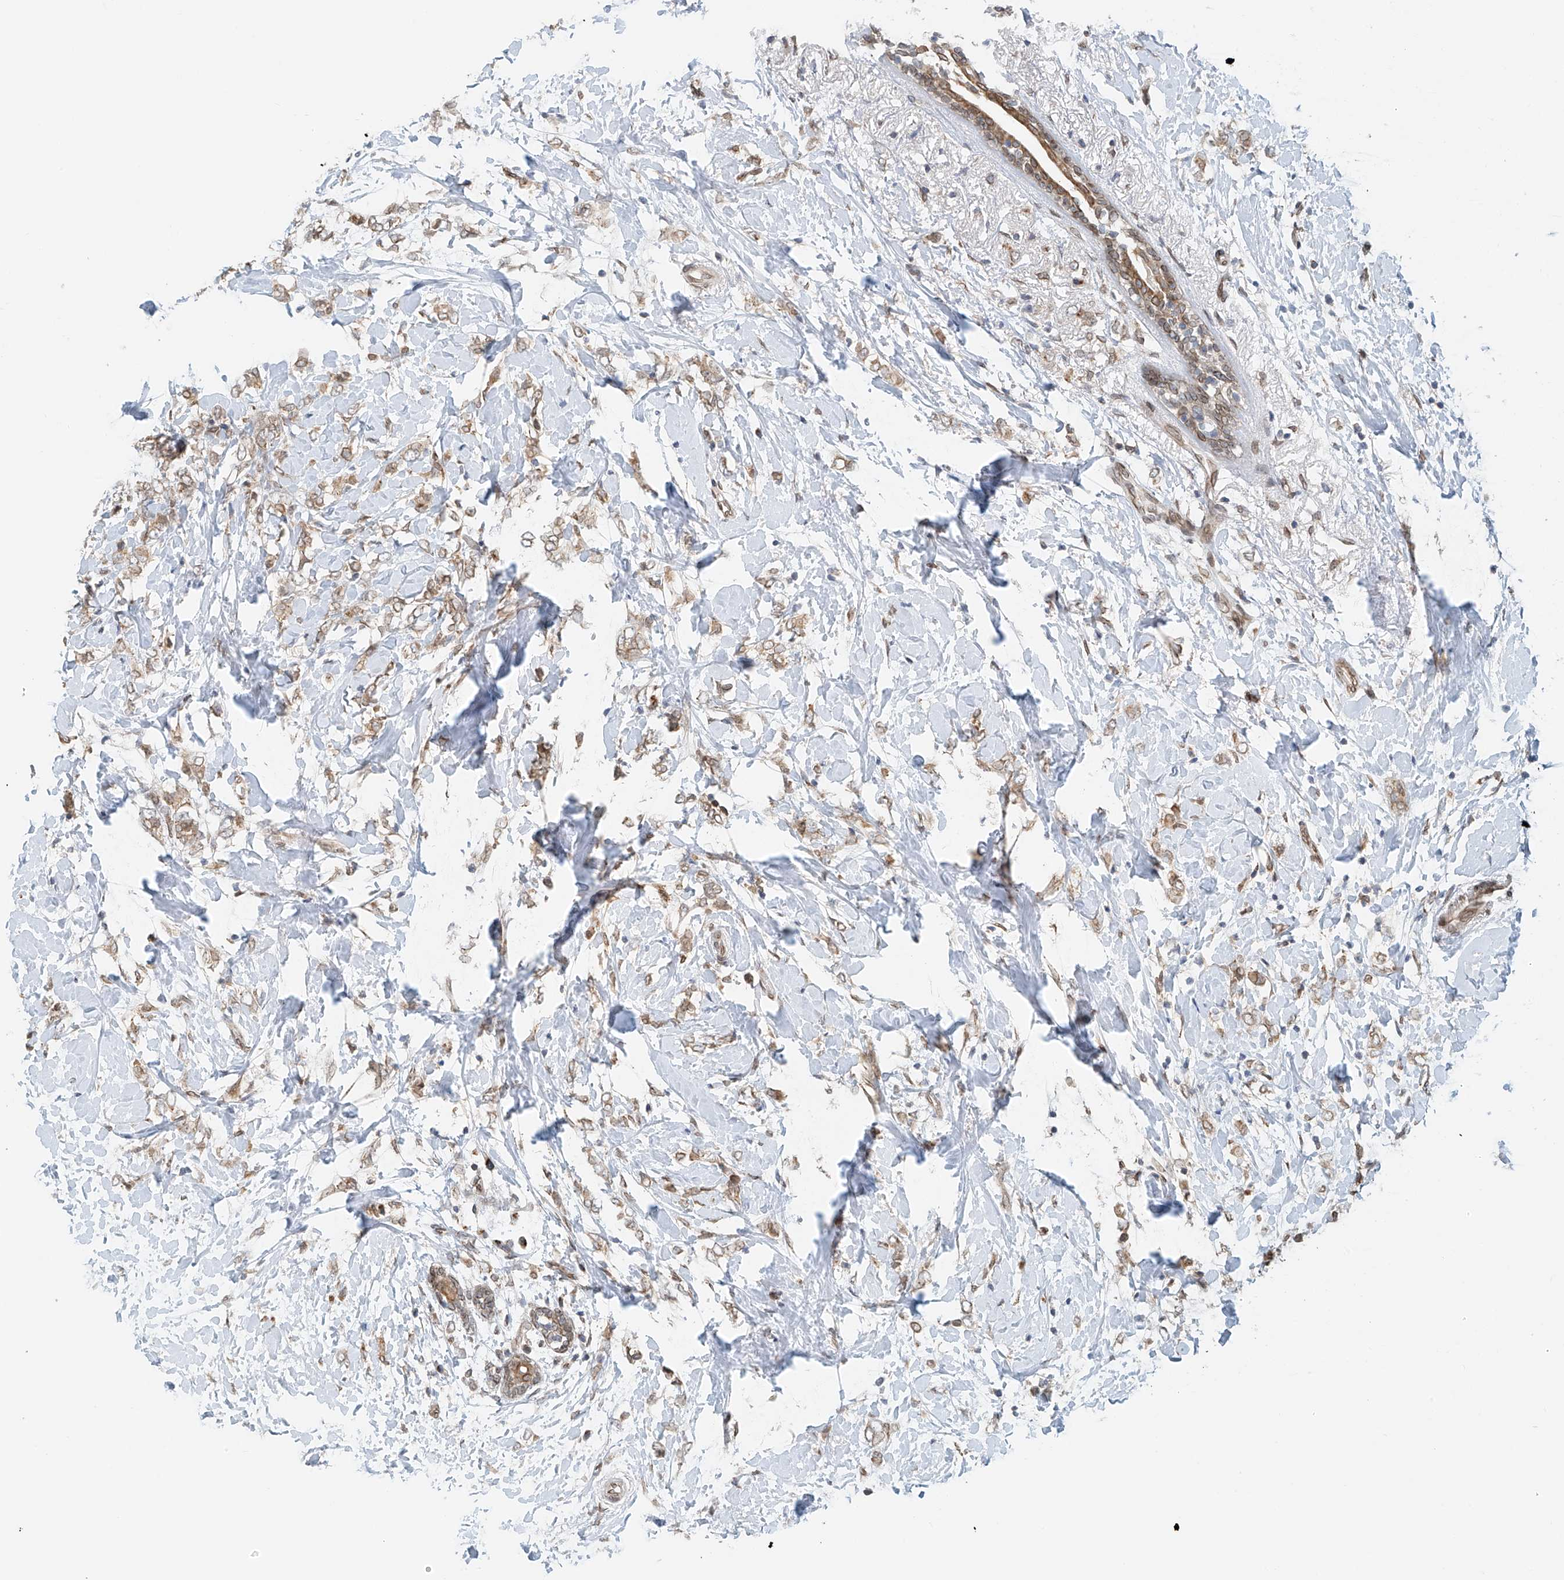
{"staining": {"intensity": "weak", "quantity": ">75%", "location": "cytoplasmic/membranous"}, "tissue": "breast cancer", "cell_type": "Tumor cells", "image_type": "cancer", "snomed": [{"axis": "morphology", "description": "Normal tissue, NOS"}, {"axis": "morphology", "description": "Lobular carcinoma"}, {"axis": "topography", "description": "Breast"}], "caption": "Brown immunohistochemical staining in breast cancer demonstrates weak cytoplasmic/membranous staining in about >75% of tumor cells.", "gene": "STARD9", "patient": {"sex": "female", "age": 47}}